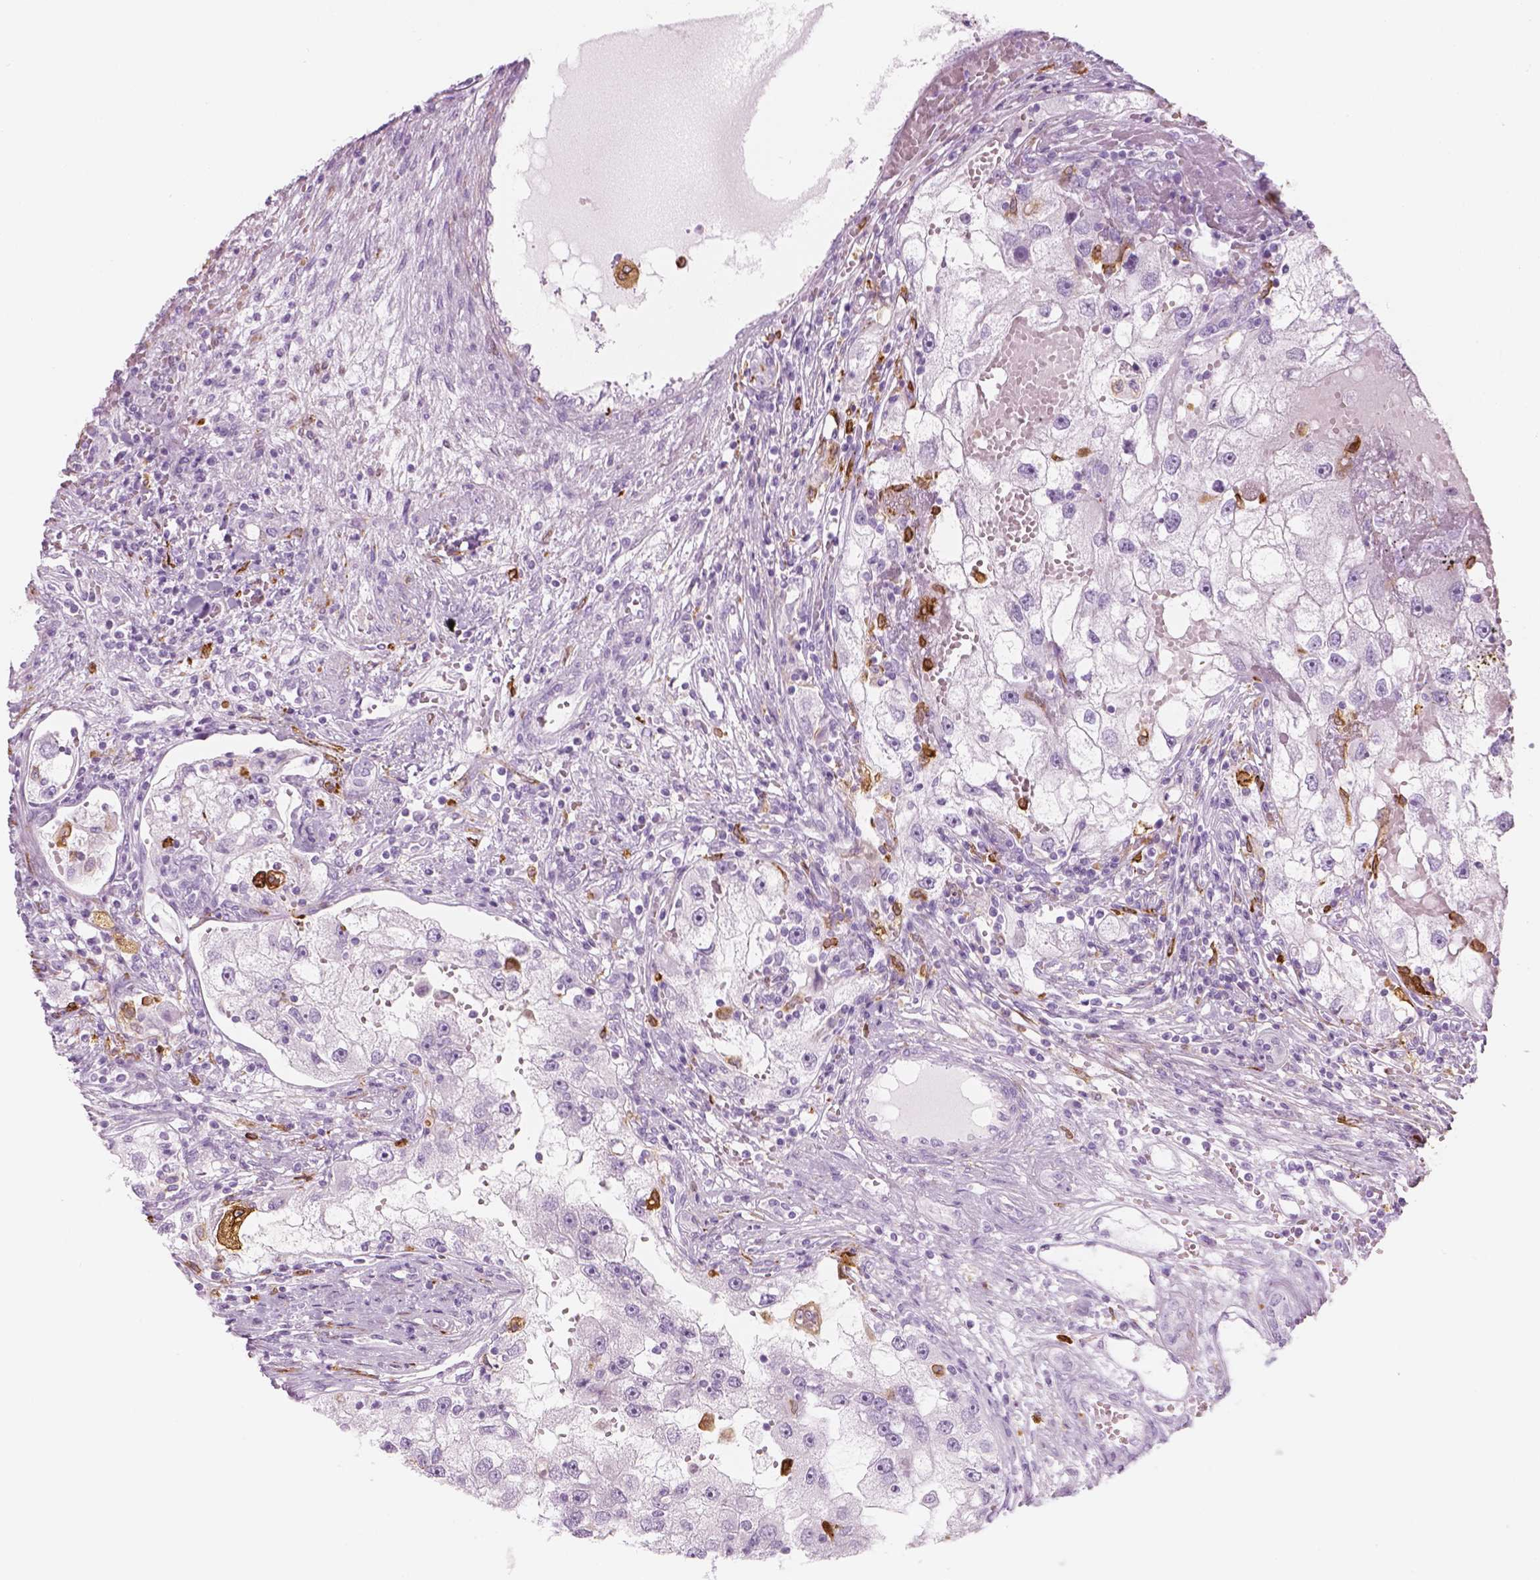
{"staining": {"intensity": "strong", "quantity": "<25%", "location": "cytoplasmic/membranous"}, "tissue": "renal cancer", "cell_type": "Tumor cells", "image_type": "cancer", "snomed": [{"axis": "morphology", "description": "Adenocarcinoma, NOS"}, {"axis": "topography", "description": "Kidney"}], "caption": "Immunohistochemistry (IHC) (DAB (3,3'-diaminobenzidine)) staining of human renal cancer displays strong cytoplasmic/membranous protein positivity in approximately <25% of tumor cells.", "gene": "CES1", "patient": {"sex": "male", "age": 63}}